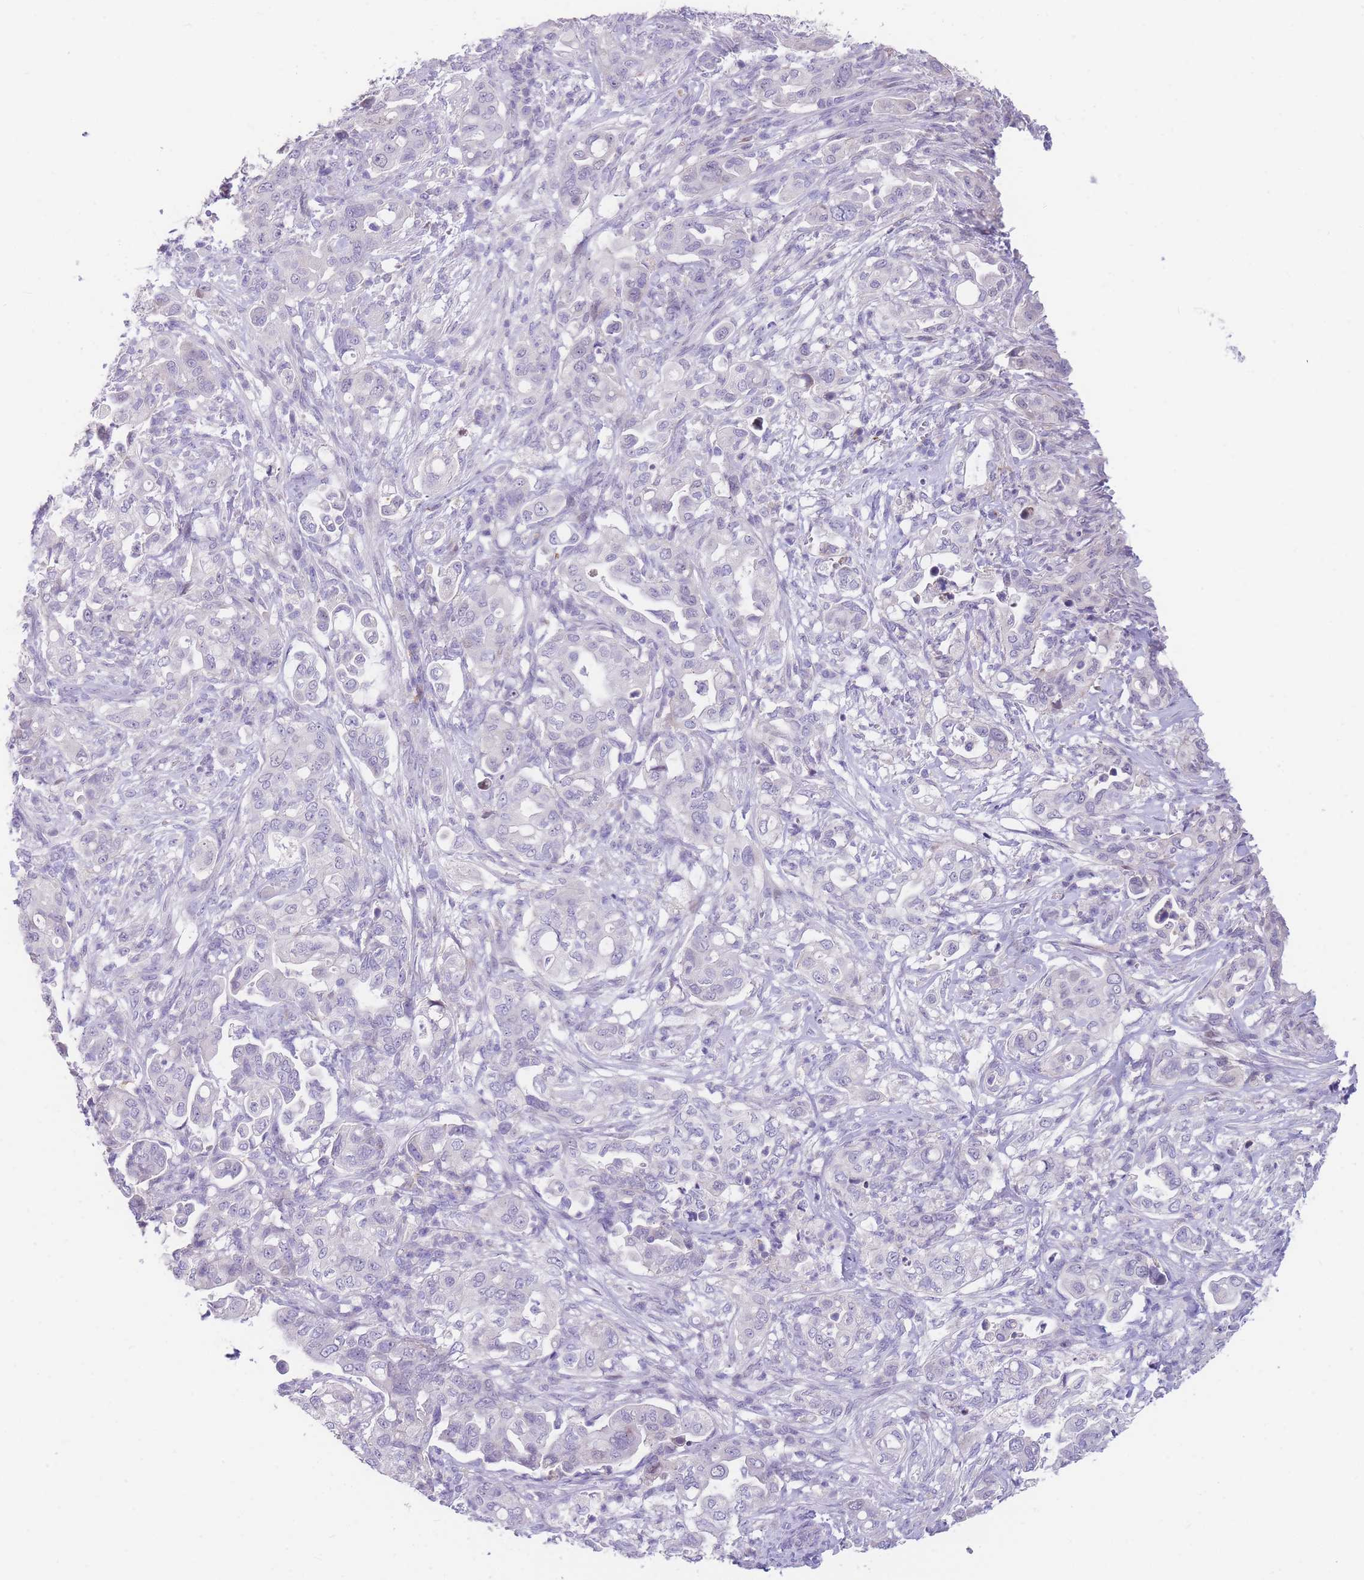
{"staining": {"intensity": "negative", "quantity": "none", "location": "none"}, "tissue": "pancreatic cancer", "cell_type": "Tumor cells", "image_type": "cancer", "snomed": [{"axis": "morphology", "description": "Normal tissue, NOS"}, {"axis": "morphology", "description": "Adenocarcinoma, NOS"}, {"axis": "topography", "description": "Lymph node"}, {"axis": "topography", "description": "Pancreas"}], "caption": "Histopathology image shows no significant protein expression in tumor cells of adenocarcinoma (pancreatic).", "gene": "SHCBP1", "patient": {"sex": "female", "age": 67}}